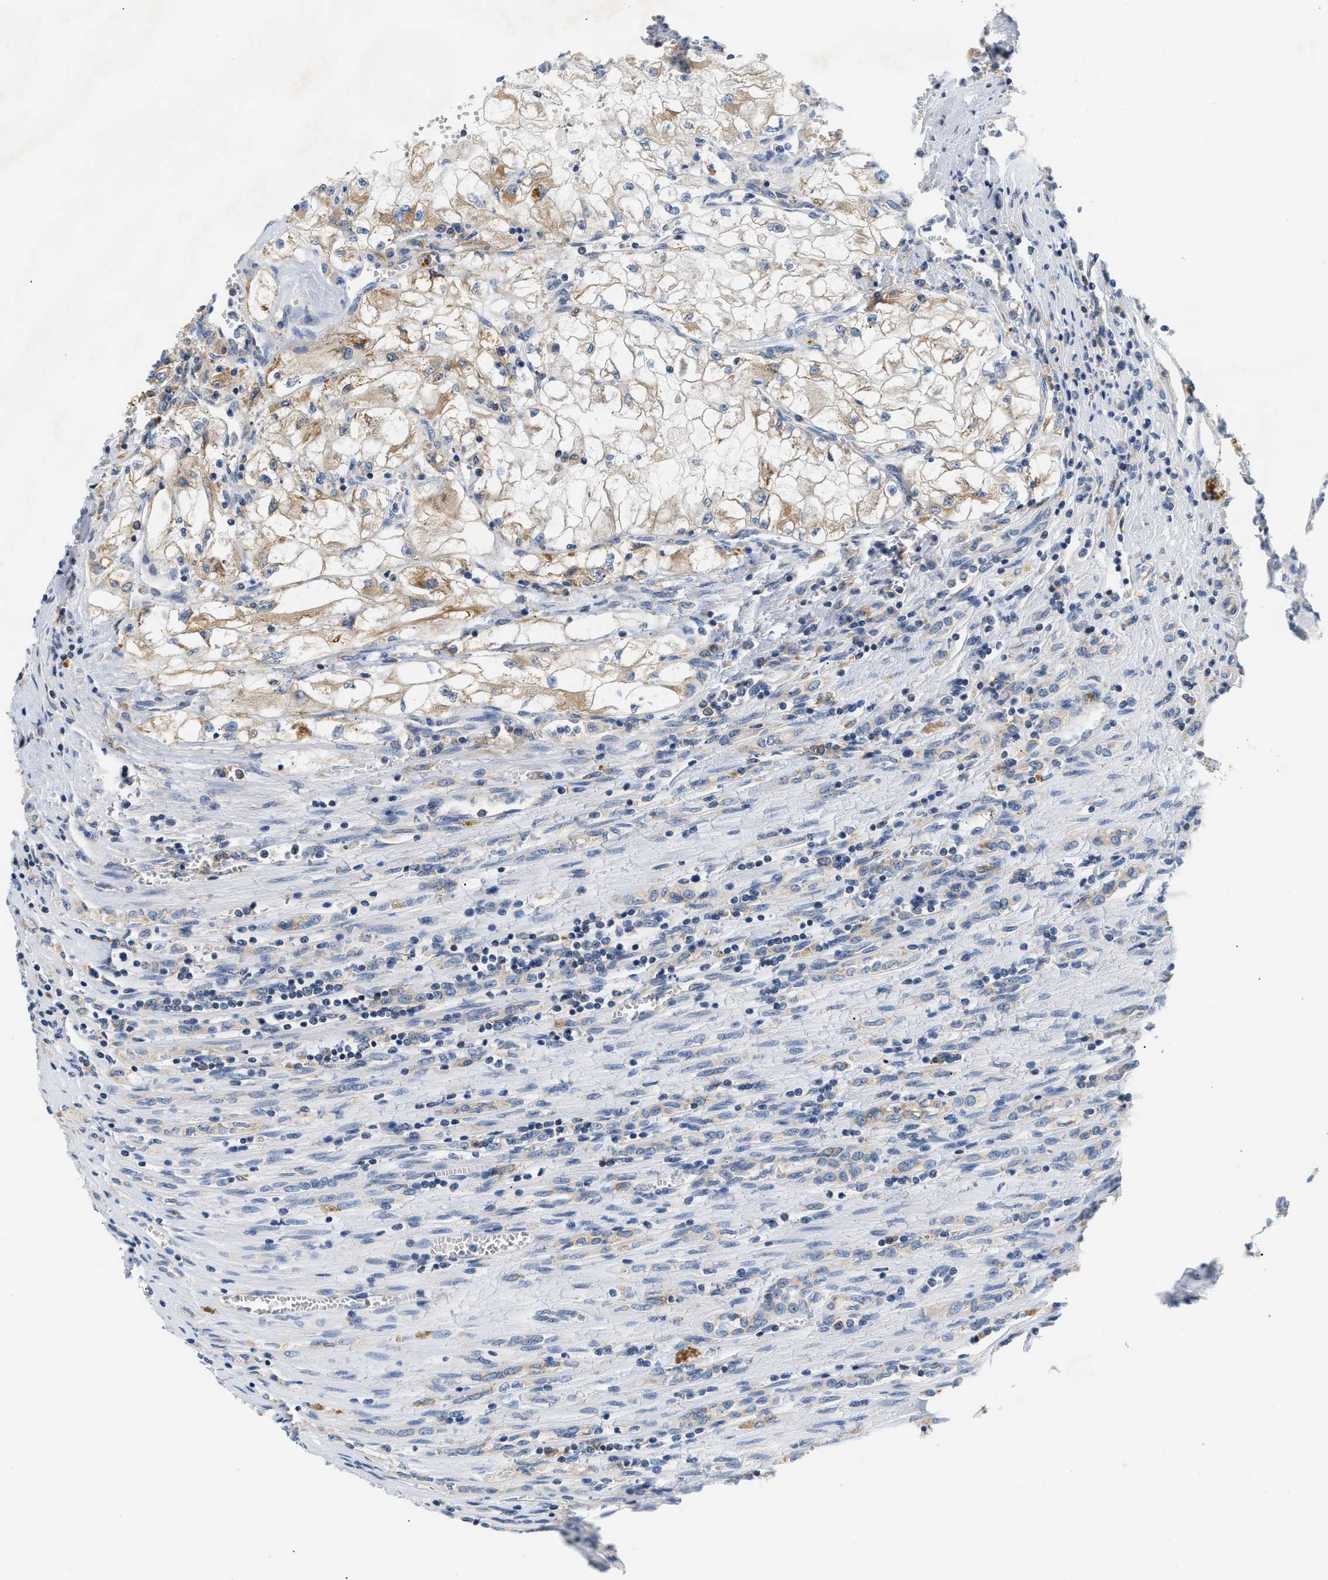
{"staining": {"intensity": "moderate", "quantity": "<25%", "location": "cytoplasmic/membranous"}, "tissue": "renal cancer", "cell_type": "Tumor cells", "image_type": "cancer", "snomed": [{"axis": "morphology", "description": "Adenocarcinoma, NOS"}, {"axis": "topography", "description": "Kidney"}], "caption": "Immunohistochemistry (IHC) photomicrograph of neoplastic tissue: human renal adenocarcinoma stained using IHC shows low levels of moderate protein expression localized specifically in the cytoplasmic/membranous of tumor cells, appearing as a cytoplasmic/membranous brown color.", "gene": "HDHD3", "patient": {"sex": "female", "age": 70}}